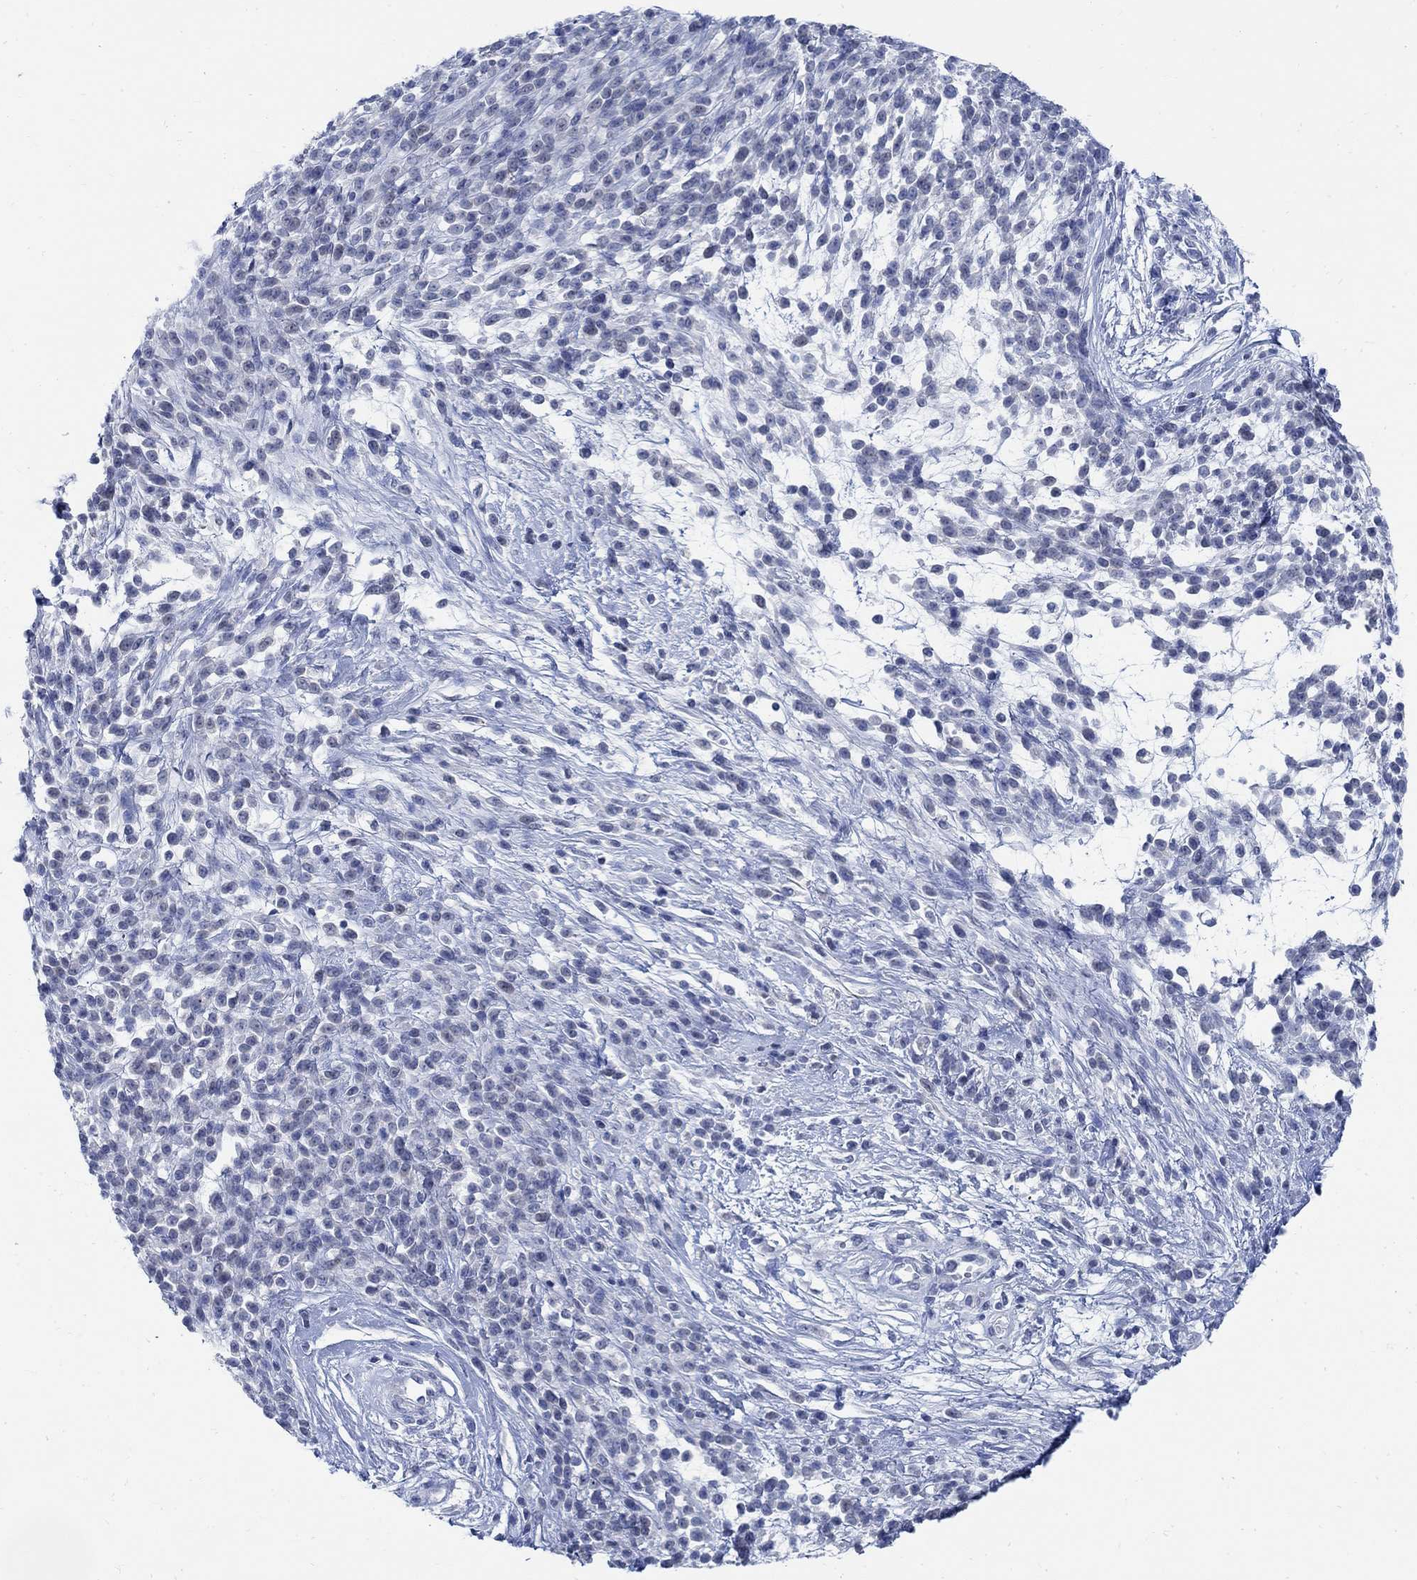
{"staining": {"intensity": "negative", "quantity": "none", "location": "none"}, "tissue": "melanoma", "cell_type": "Tumor cells", "image_type": "cancer", "snomed": [{"axis": "morphology", "description": "Malignant melanoma, NOS"}, {"axis": "topography", "description": "Skin"}, {"axis": "topography", "description": "Skin of trunk"}], "caption": "Immunohistochemistry (IHC) micrograph of neoplastic tissue: malignant melanoma stained with DAB exhibits no significant protein expression in tumor cells.", "gene": "CAMK2N1", "patient": {"sex": "male", "age": 74}}